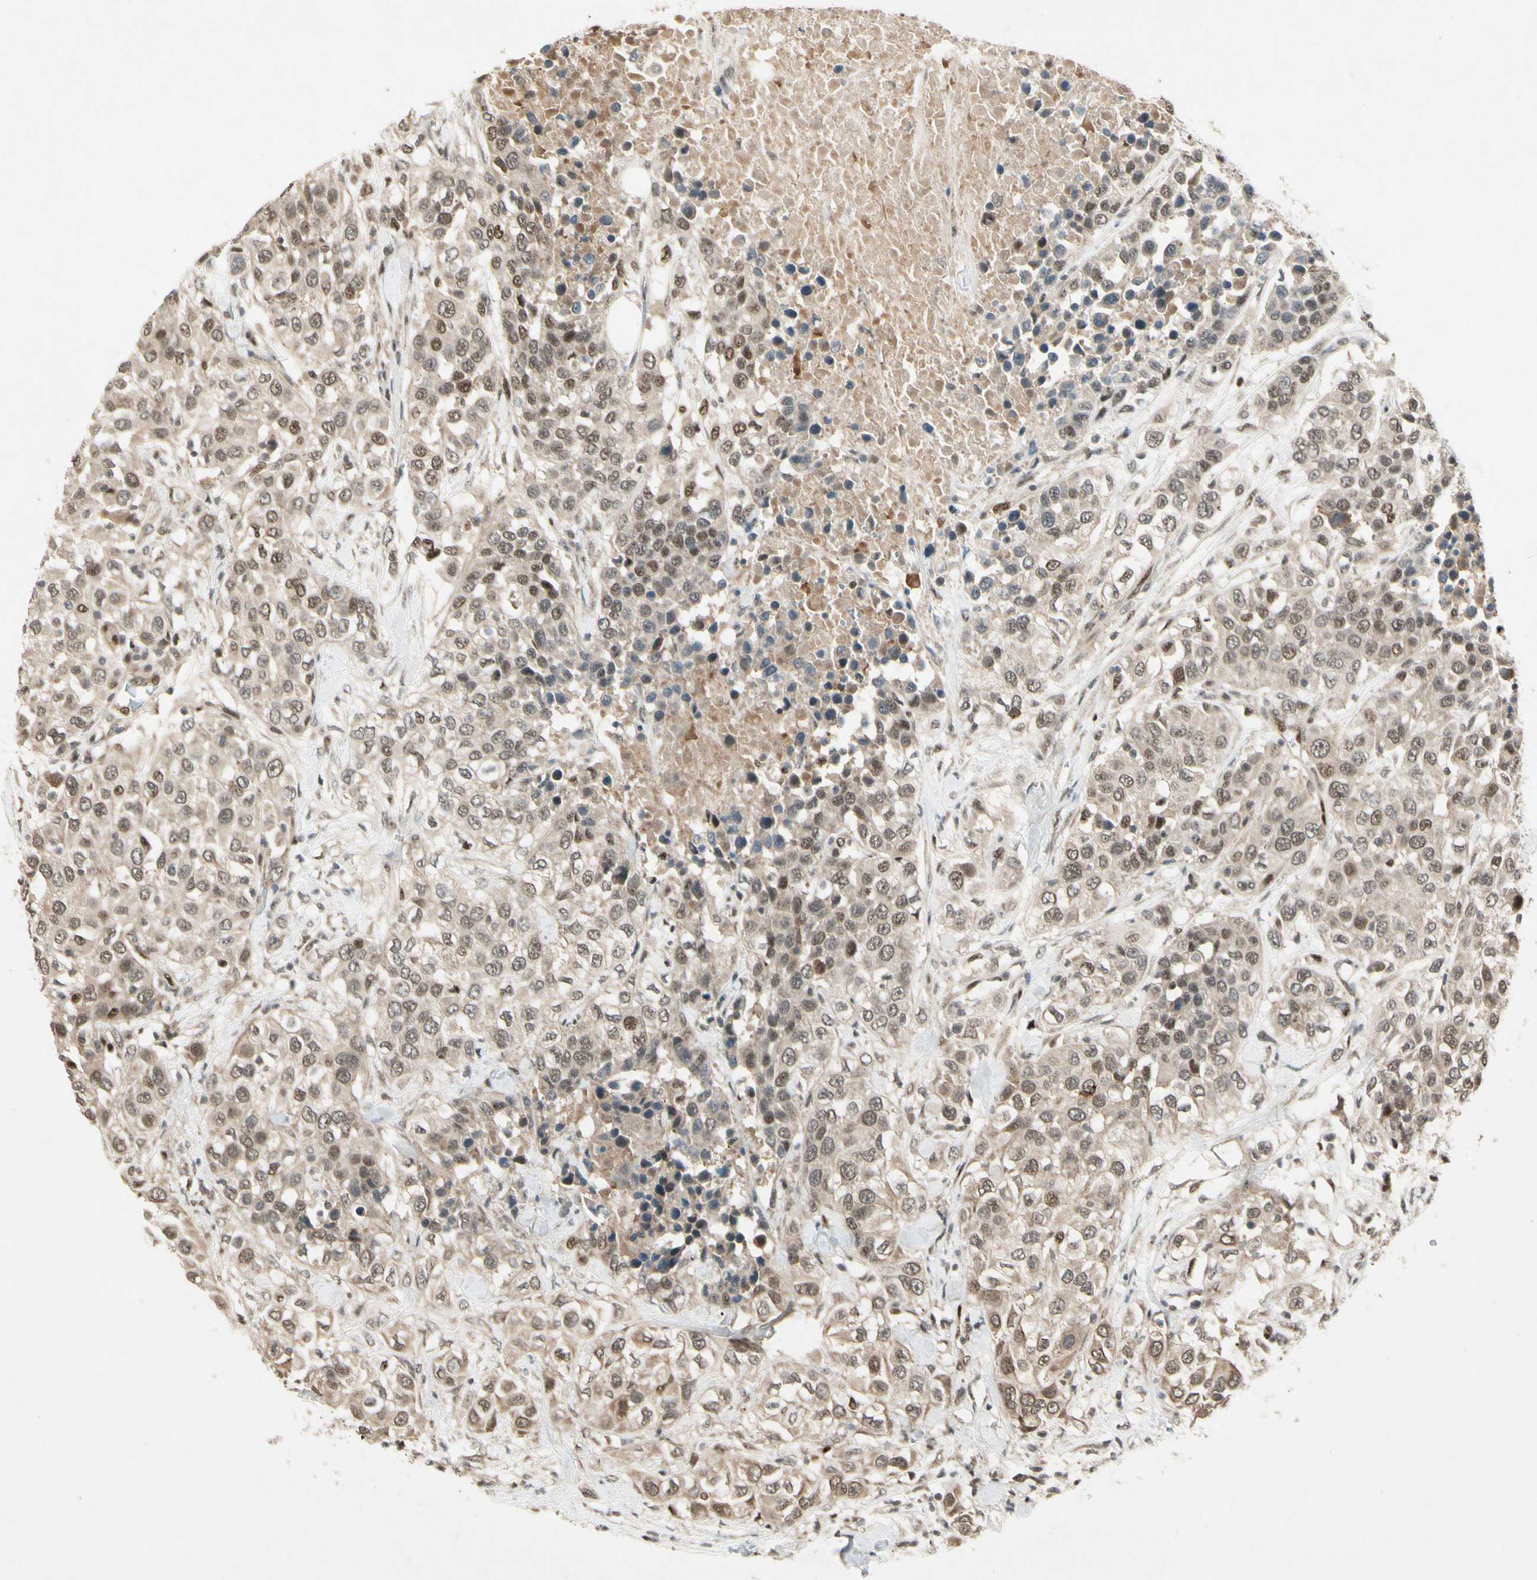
{"staining": {"intensity": "moderate", "quantity": "25%-75%", "location": "nuclear"}, "tissue": "urothelial cancer", "cell_type": "Tumor cells", "image_type": "cancer", "snomed": [{"axis": "morphology", "description": "Urothelial carcinoma, High grade"}, {"axis": "topography", "description": "Urinary bladder"}], "caption": "Brown immunohistochemical staining in human urothelial cancer reveals moderate nuclear positivity in about 25%-75% of tumor cells.", "gene": "CDK11A", "patient": {"sex": "female", "age": 80}}